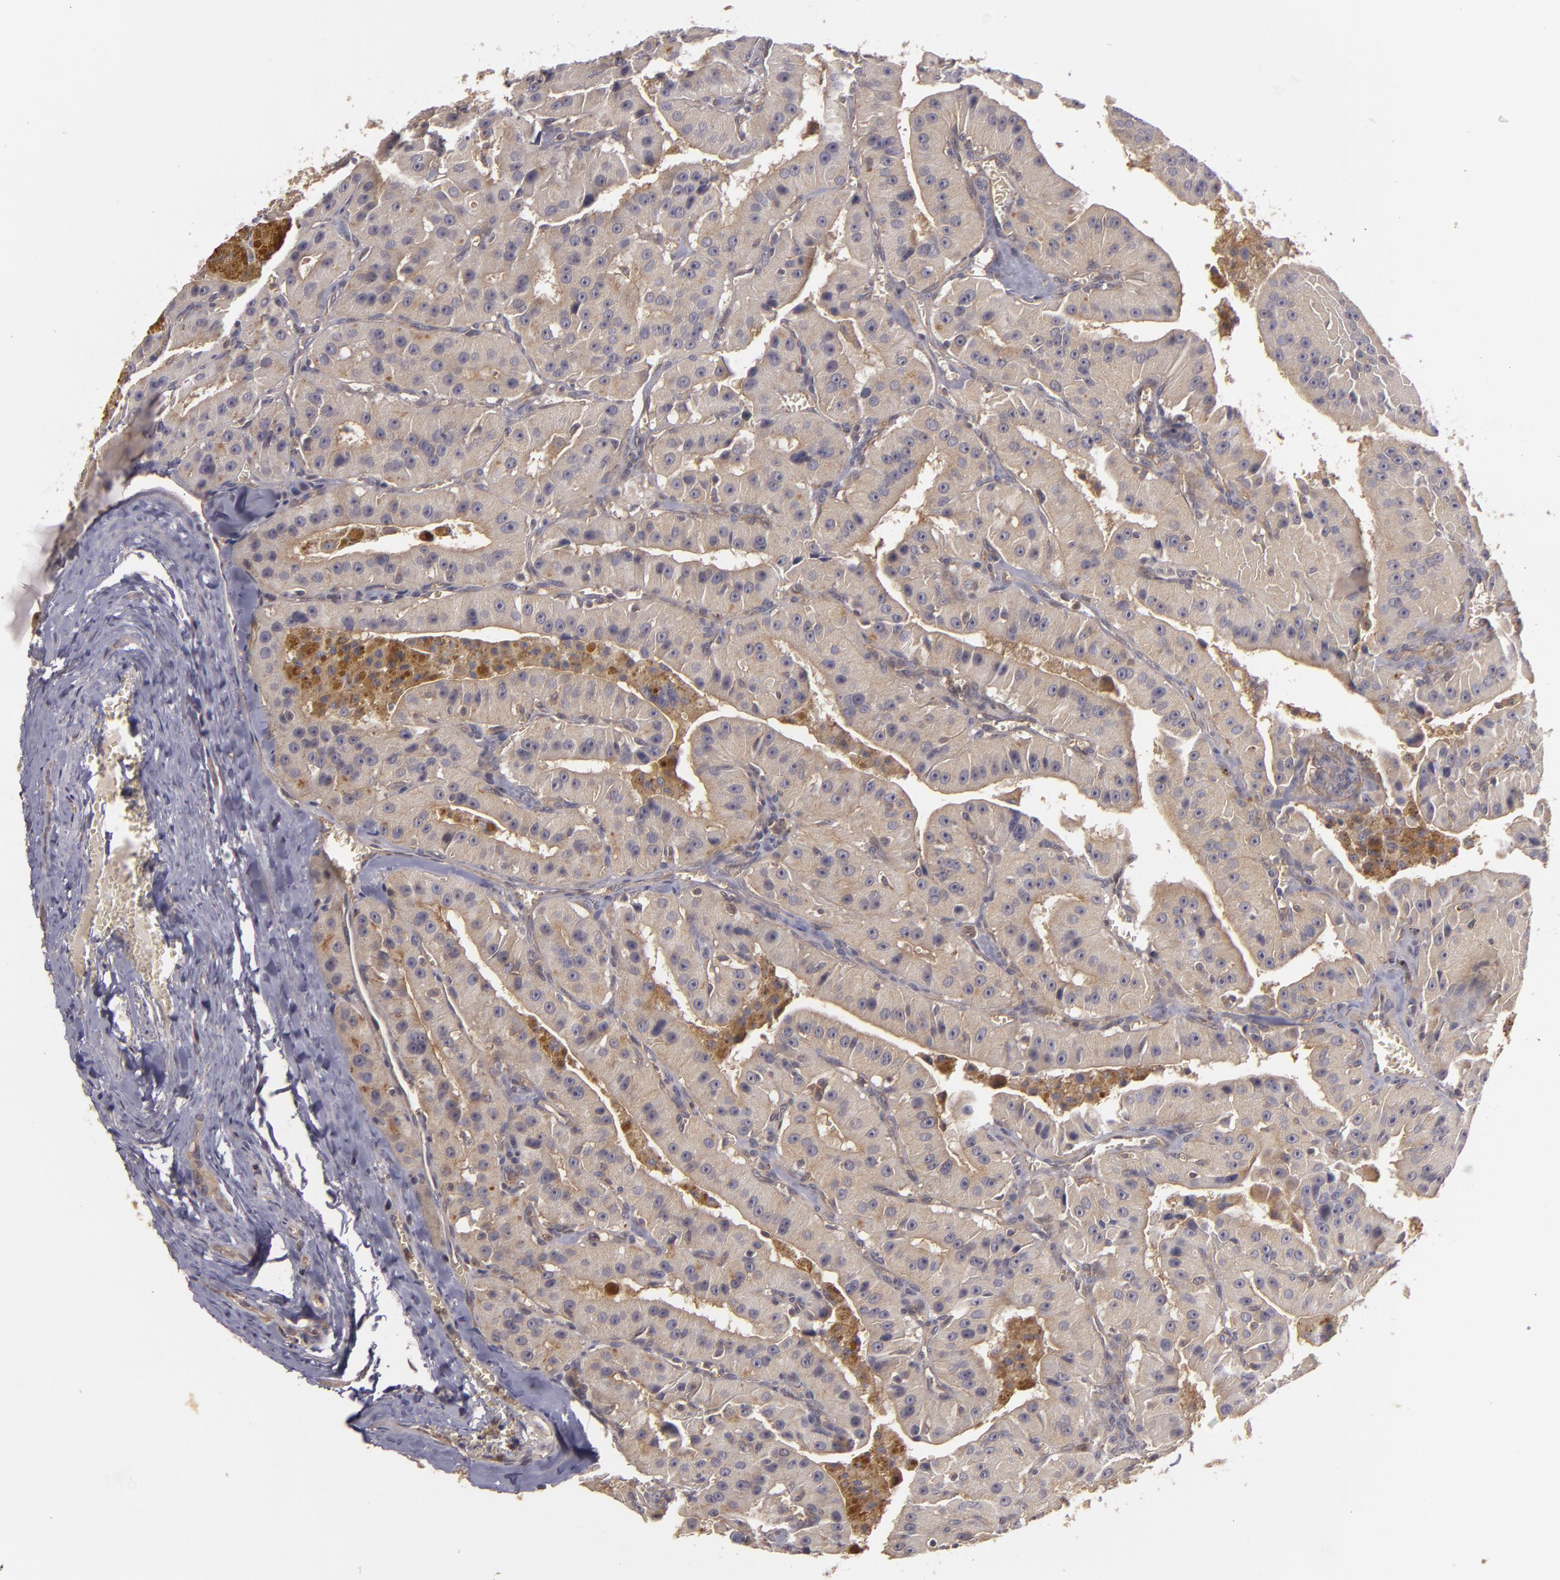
{"staining": {"intensity": "weak", "quantity": ">75%", "location": "cytoplasmic/membranous"}, "tissue": "thyroid cancer", "cell_type": "Tumor cells", "image_type": "cancer", "snomed": [{"axis": "morphology", "description": "Carcinoma, NOS"}, {"axis": "topography", "description": "Thyroid gland"}], "caption": "Protein expression analysis of human thyroid cancer (carcinoma) reveals weak cytoplasmic/membranous staining in about >75% of tumor cells. Using DAB (brown) and hematoxylin (blue) stains, captured at high magnification using brightfield microscopy.", "gene": "HRAS", "patient": {"sex": "male", "age": 76}}